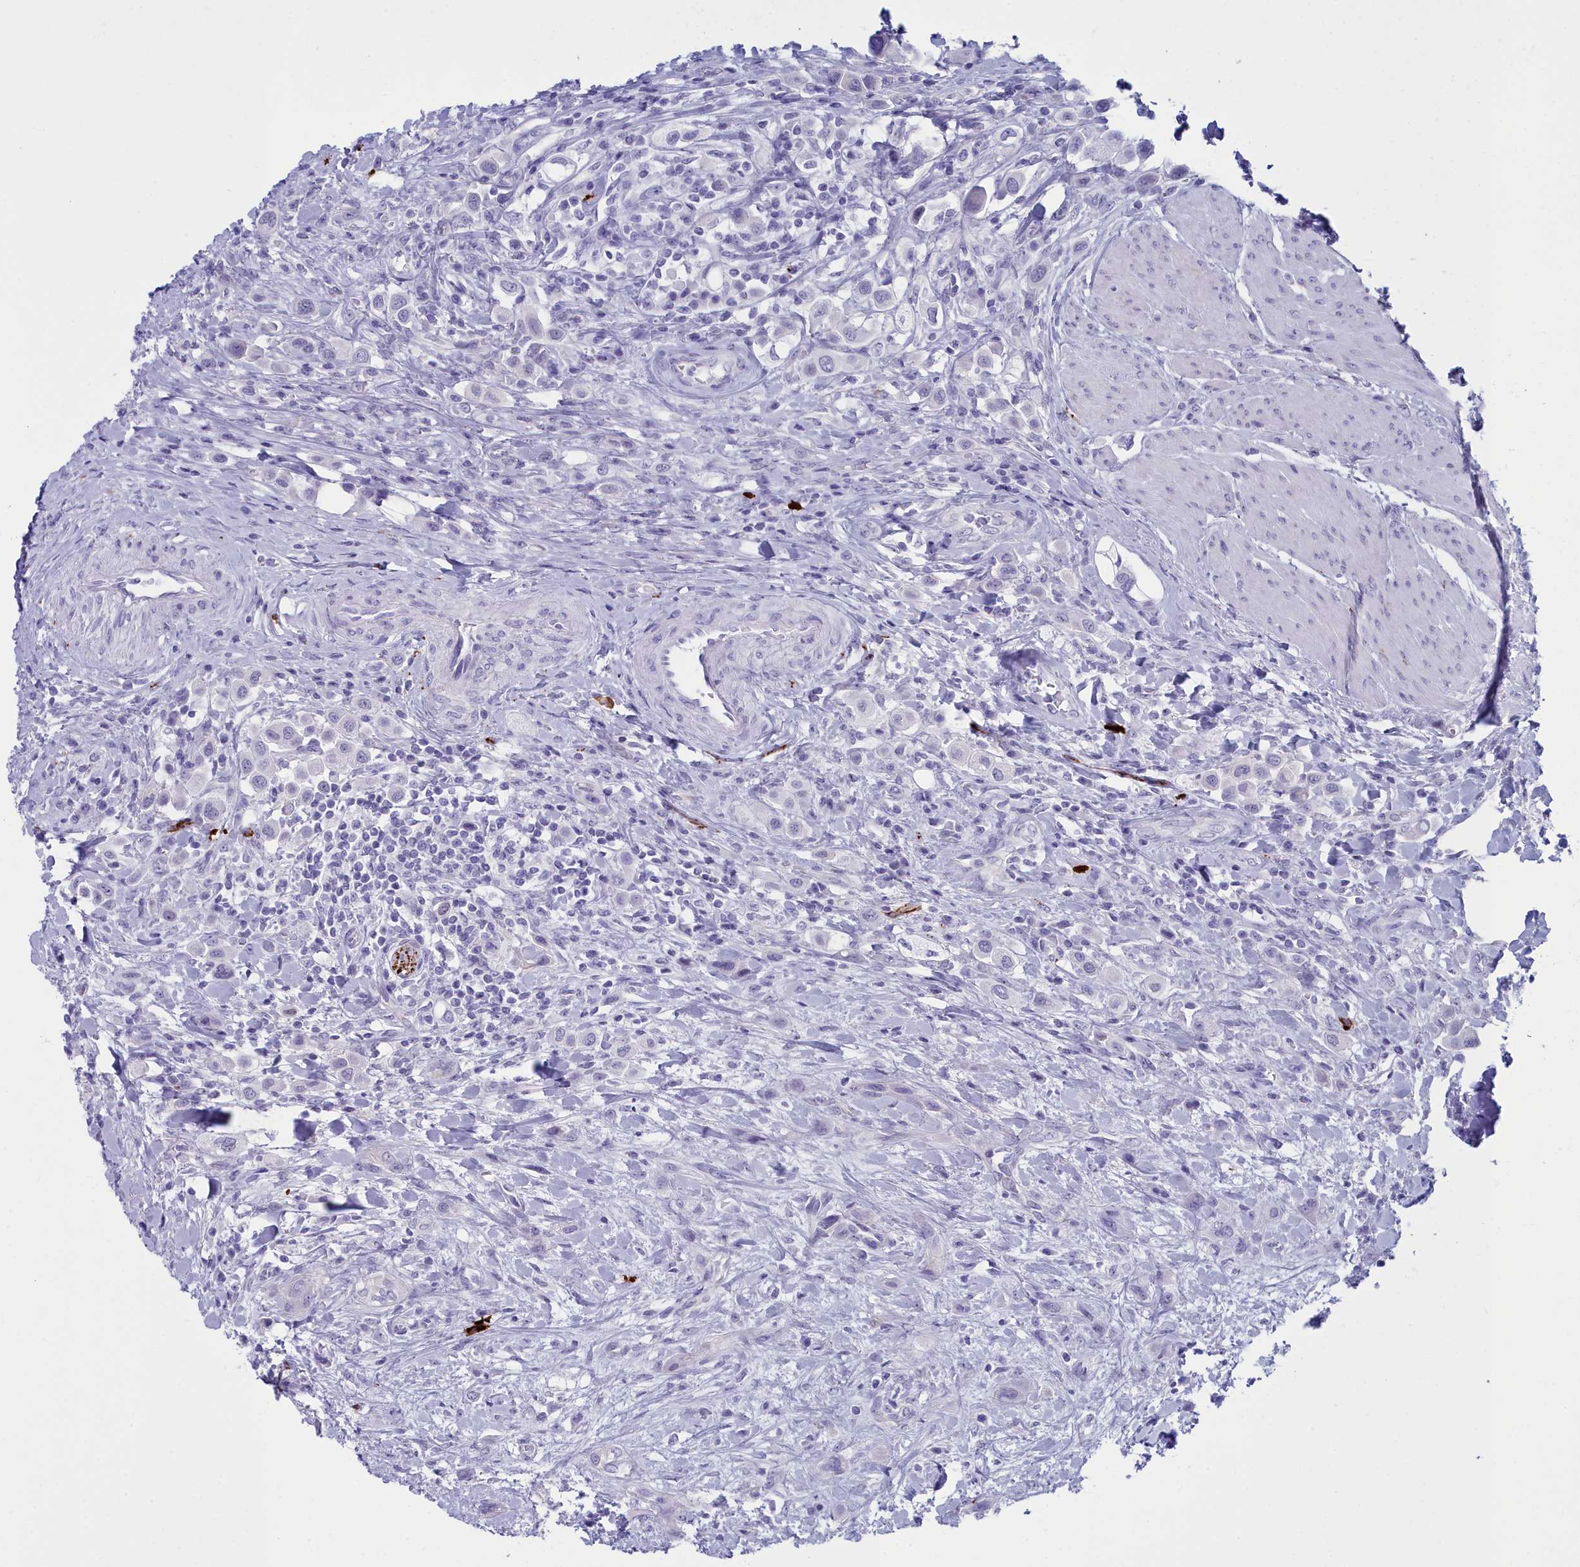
{"staining": {"intensity": "negative", "quantity": "none", "location": "none"}, "tissue": "urothelial cancer", "cell_type": "Tumor cells", "image_type": "cancer", "snomed": [{"axis": "morphology", "description": "Urothelial carcinoma, High grade"}, {"axis": "topography", "description": "Urinary bladder"}], "caption": "Immunohistochemistry of human urothelial carcinoma (high-grade) reveals no staining in tumor cells.", "gene": "MAP6", "patient": {"sex": "male", "age": 50}}